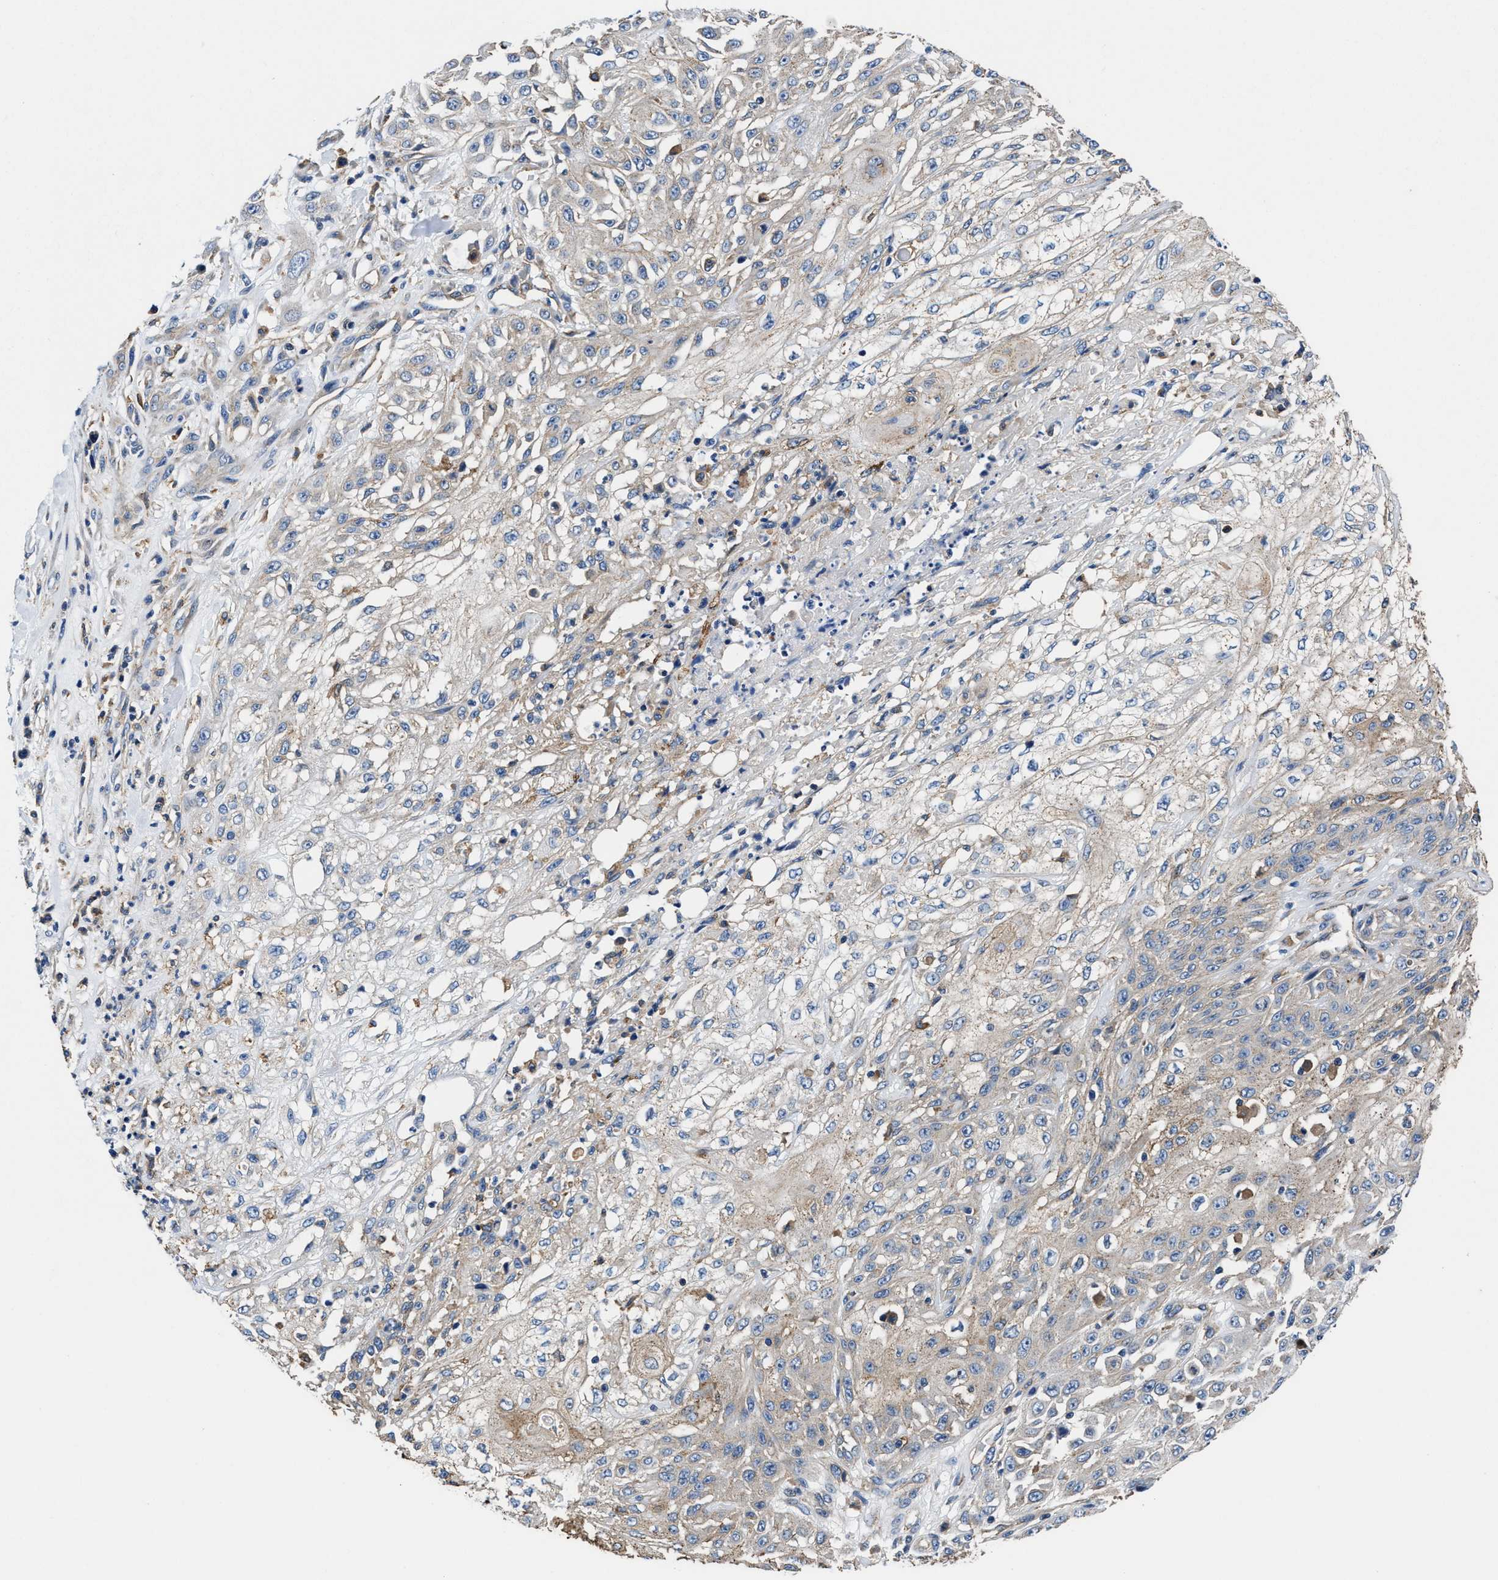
{"staining": {"intensity": "weak", "quantity": "<25%", "location": "cytoplasmic/membranous"}, "tissue": "skin cancer", "cell_type": "Tumor cells", "image_type": "cancer", "snomed": [{"axis": "morphology", "description": "Squamous cell carcinoma, NOS"}, {"axis": "morphology", "description": "Squamous cell carcinoma, metastatic, NOS"}, {"axis": "topography", "description": "Skin"}, {"axis": "topography", "description": "Lymph node"}], "caption": "High magnification brightfield microscopy of metastatic squamous cell carcinoma (skin) stained with DAB (3,3'-diaminobenzidine) (brown) and counterstained with hematoxylin (blue): tumor cells show no significant staining.", "gene": "PPP1R9B", "patient": {"sex": "male", "age": 75}}